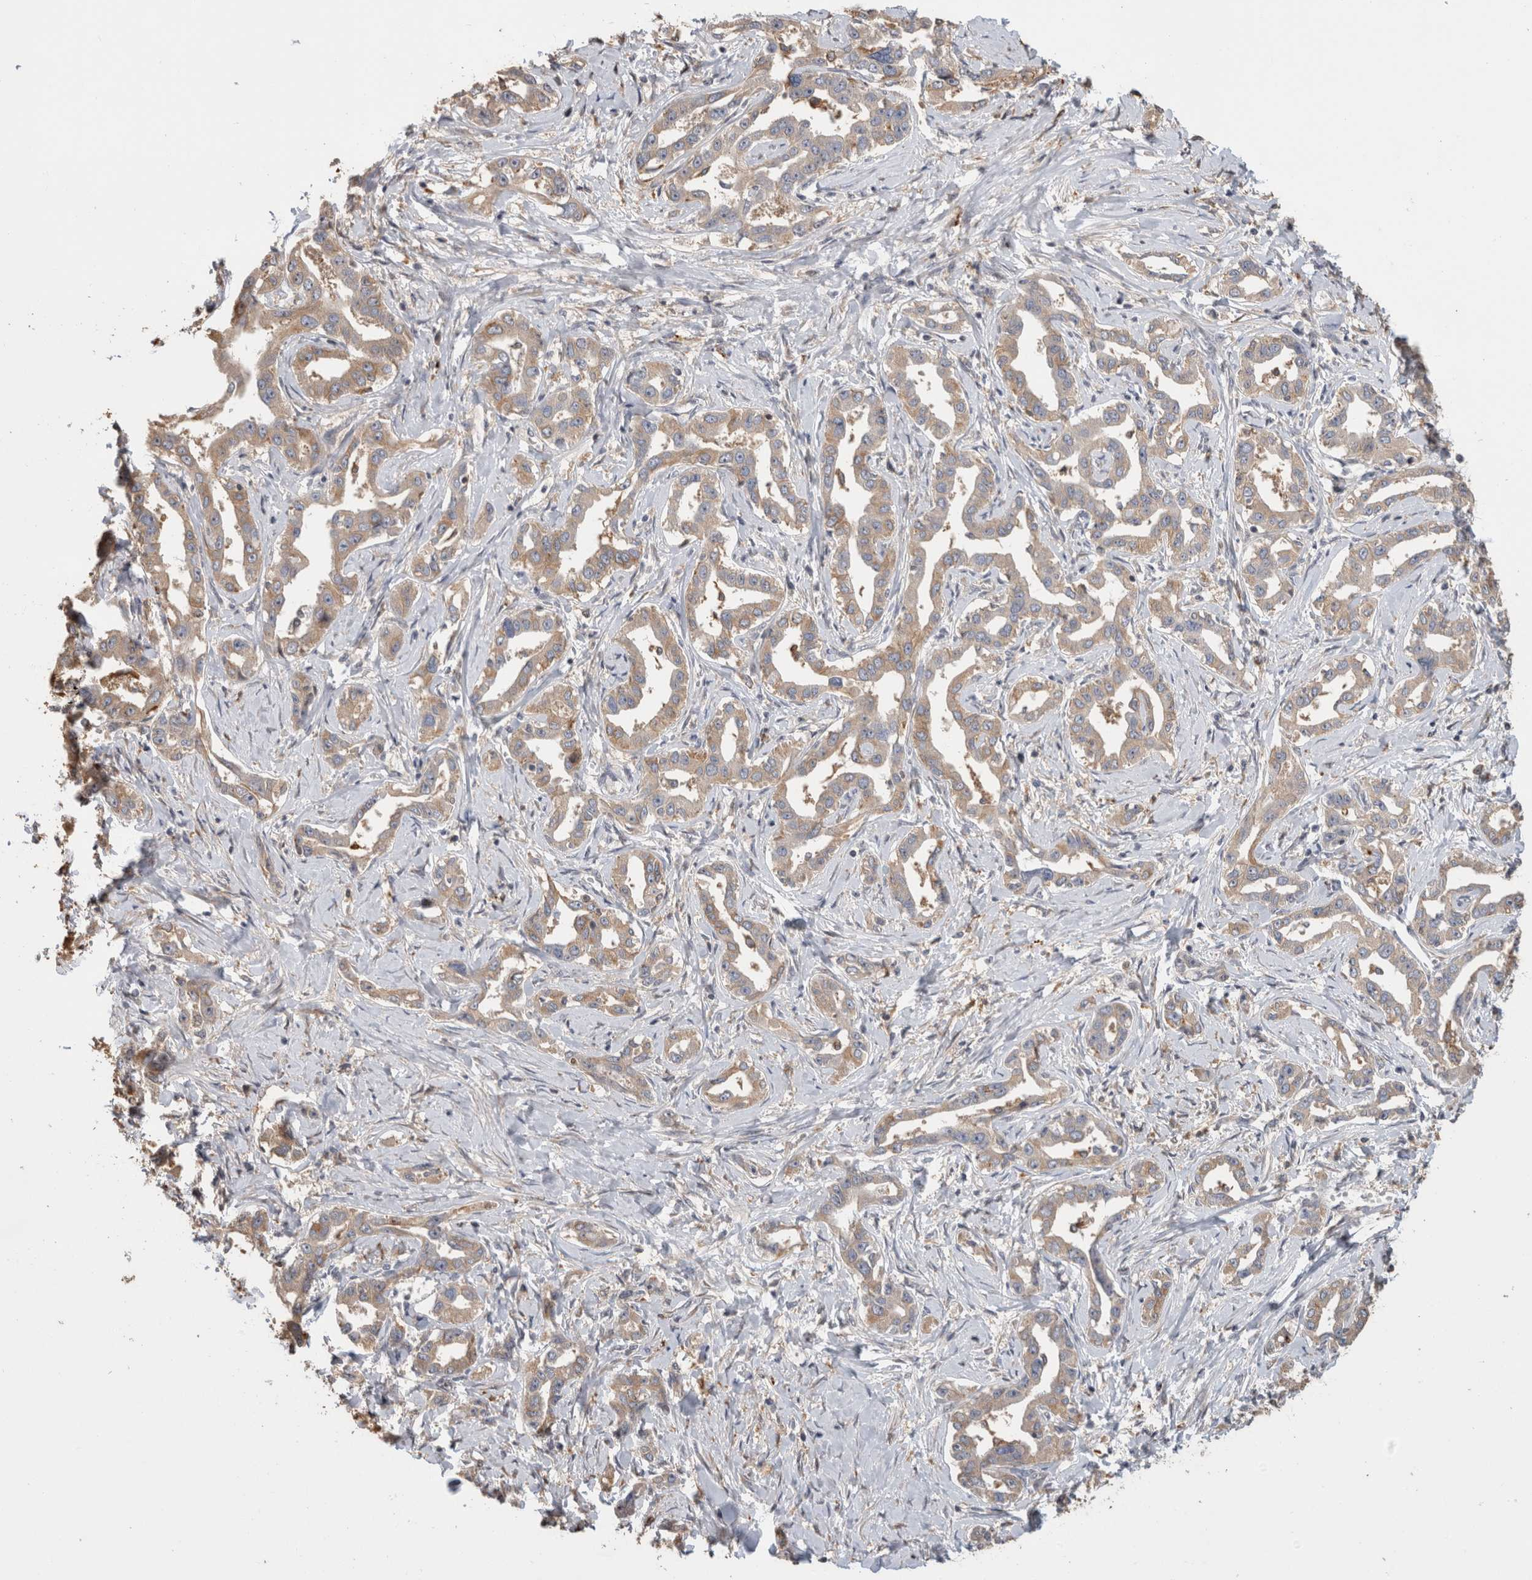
{"staining": {"intensity": "weak", "quantity": ">75%", "location": "cytoplasmic/membranous"}, "tissue": "liver cancer", "cell_type": "Tumor cells", "image_type": "cancer", "snomed": [{"axis": "morphology", "description": "Cholangiocarcinoma"}, {"axis": "topography", "description": "Liver"}], "caption": "Weak cytoplasmic/membranous staining is present in about >75% of tumor cells in cholangiocarcinoma (liver).", "gene": "CLIP1", "patient": {"sex": "male", "age": 59}}